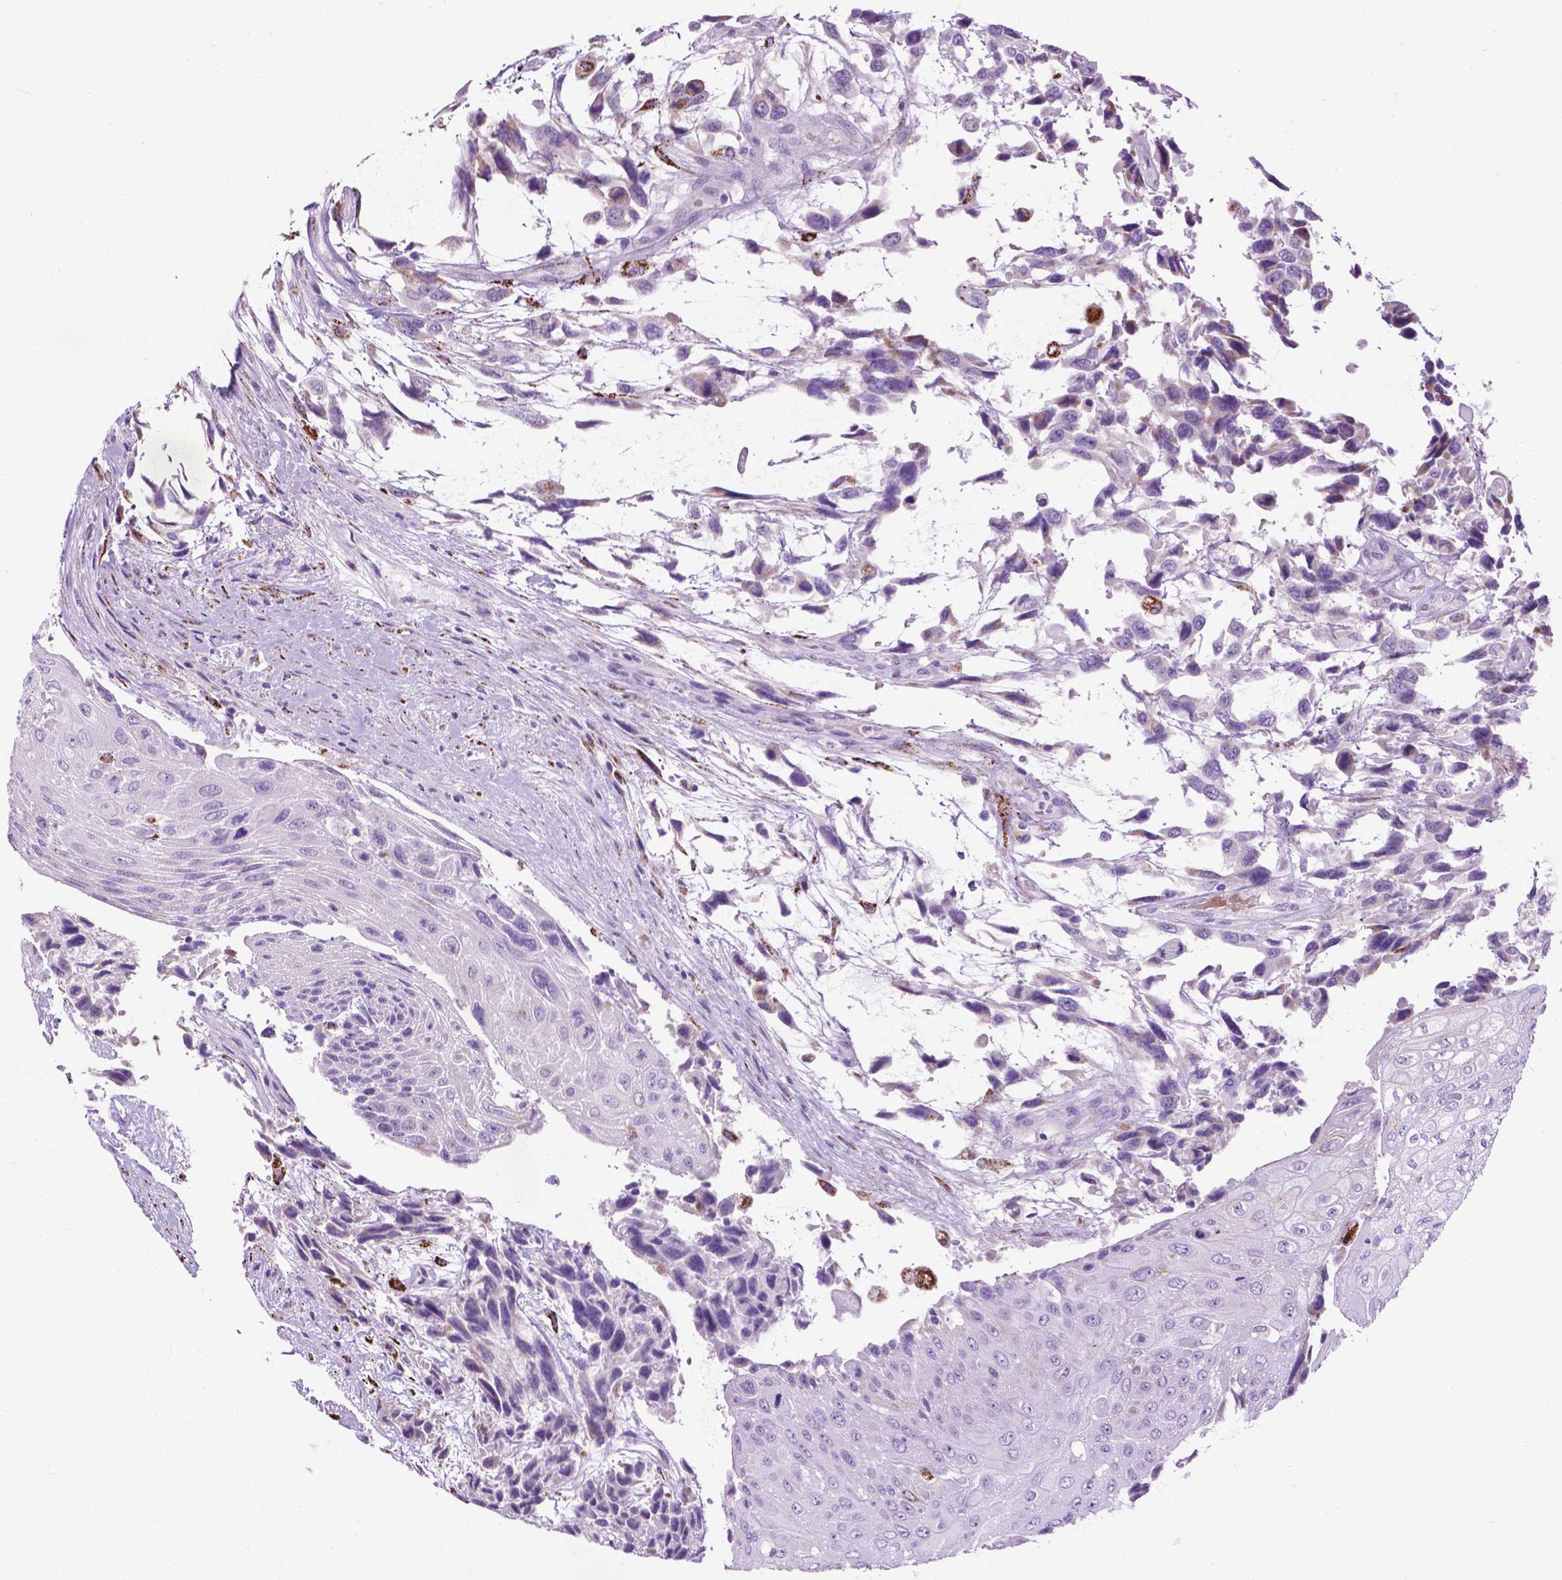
{"staining": {"intensity": "weak", "quantity": "<25%", "location": "cytoplasmic/membranous"}, "tissue": "urothelial cancer", "cell_type": "Tumor cells", "image_type": "cancer", "snomed": [{"axis": "morphology", "description": "Urothelial carcinoma, High grade"}, {"axis": "topography", "description": "Urinary bladder"}], "caption": "Immunohistochemistry (IHC) histopathology image of neoplastic tissue: urothelial cancer stained with DAB displays no significant protein expression in tumor cells.", "gene": "TMEM132E", "patient": {"sex": "female", "age": 70}}